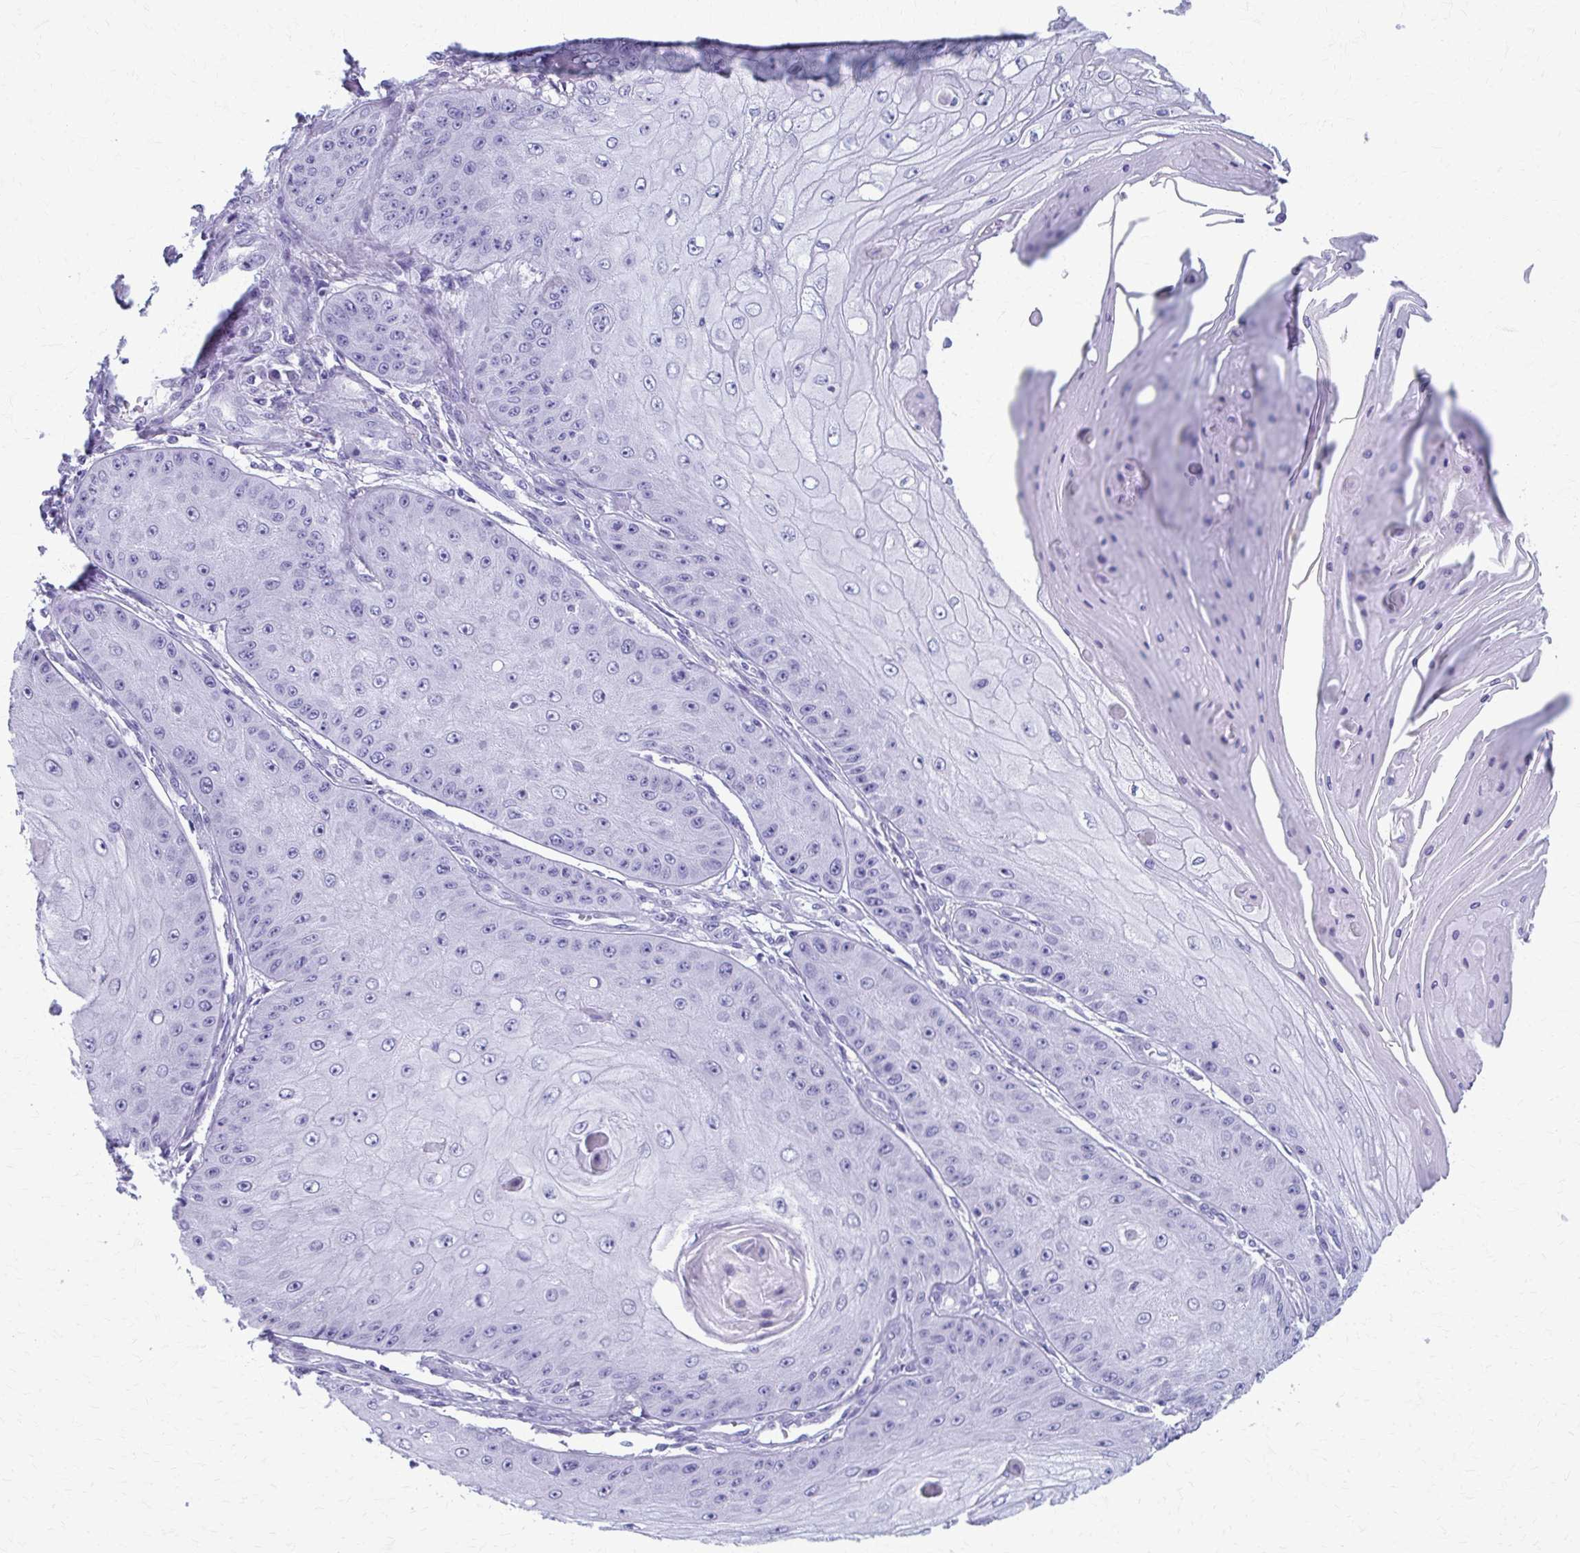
{"staining": {"intensity": "negative", "quantity": "none", "location": "none"}, "tissue": "skin cancer", "cell_type": "Tumor cells", "image_type": "cancer", "snomed": [{"axis": "morphology", "description": "Squamous cell carcinoma, NOS"}, {"axis": "topography", "description": "Skin"}], "caption": "Tumor cells show no significant protein positivity in squamous cell carcinoma (skin). (Stains: DAB (3,3'-diaminobenzidine) IHC with hematoxylin counter stain, Microscopy: brightfield microscopy at high magnification).", "gene": "MPLKIP", "patient": {"sex": "male", "age": 70}}